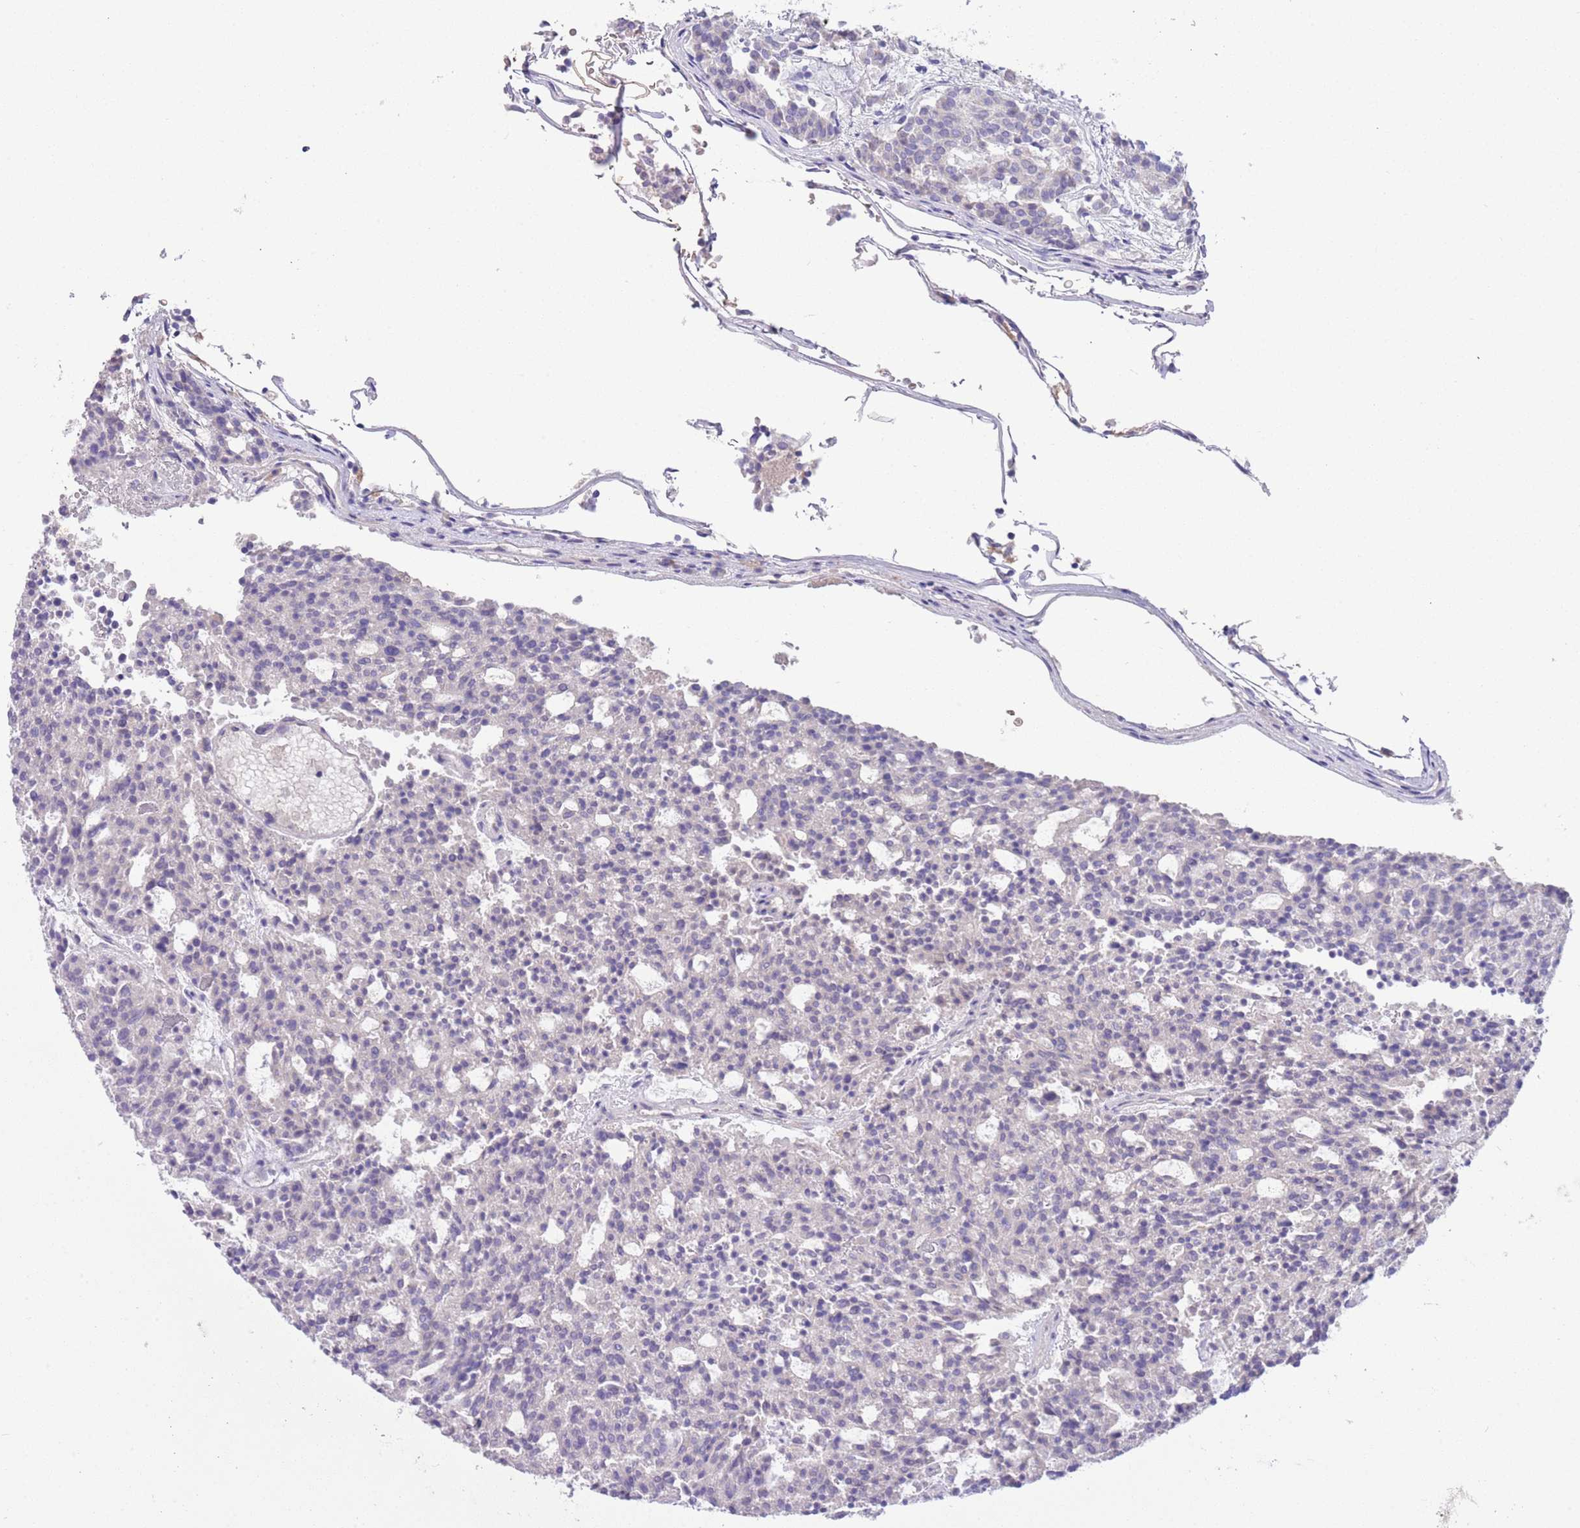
{"staining": {"intensity": "negative", "quantity": "none", "location": "none"}, "tissue": "carcinoid", "cell_type": "Tumor cells", "image_type": "cancer", "snomed": [{"axis": "morphology", "description": "Carcinoid, malignant, NOS"}, {"axis": "topography", "description": "Pancreas"}], "caption": "IHC photomicrograph of human carcinoid stained for a protein (brown), which exhibits no expression in tumor cells.", "gene": "IGFL4", "patient": {"sex": "female", "age": 54}}